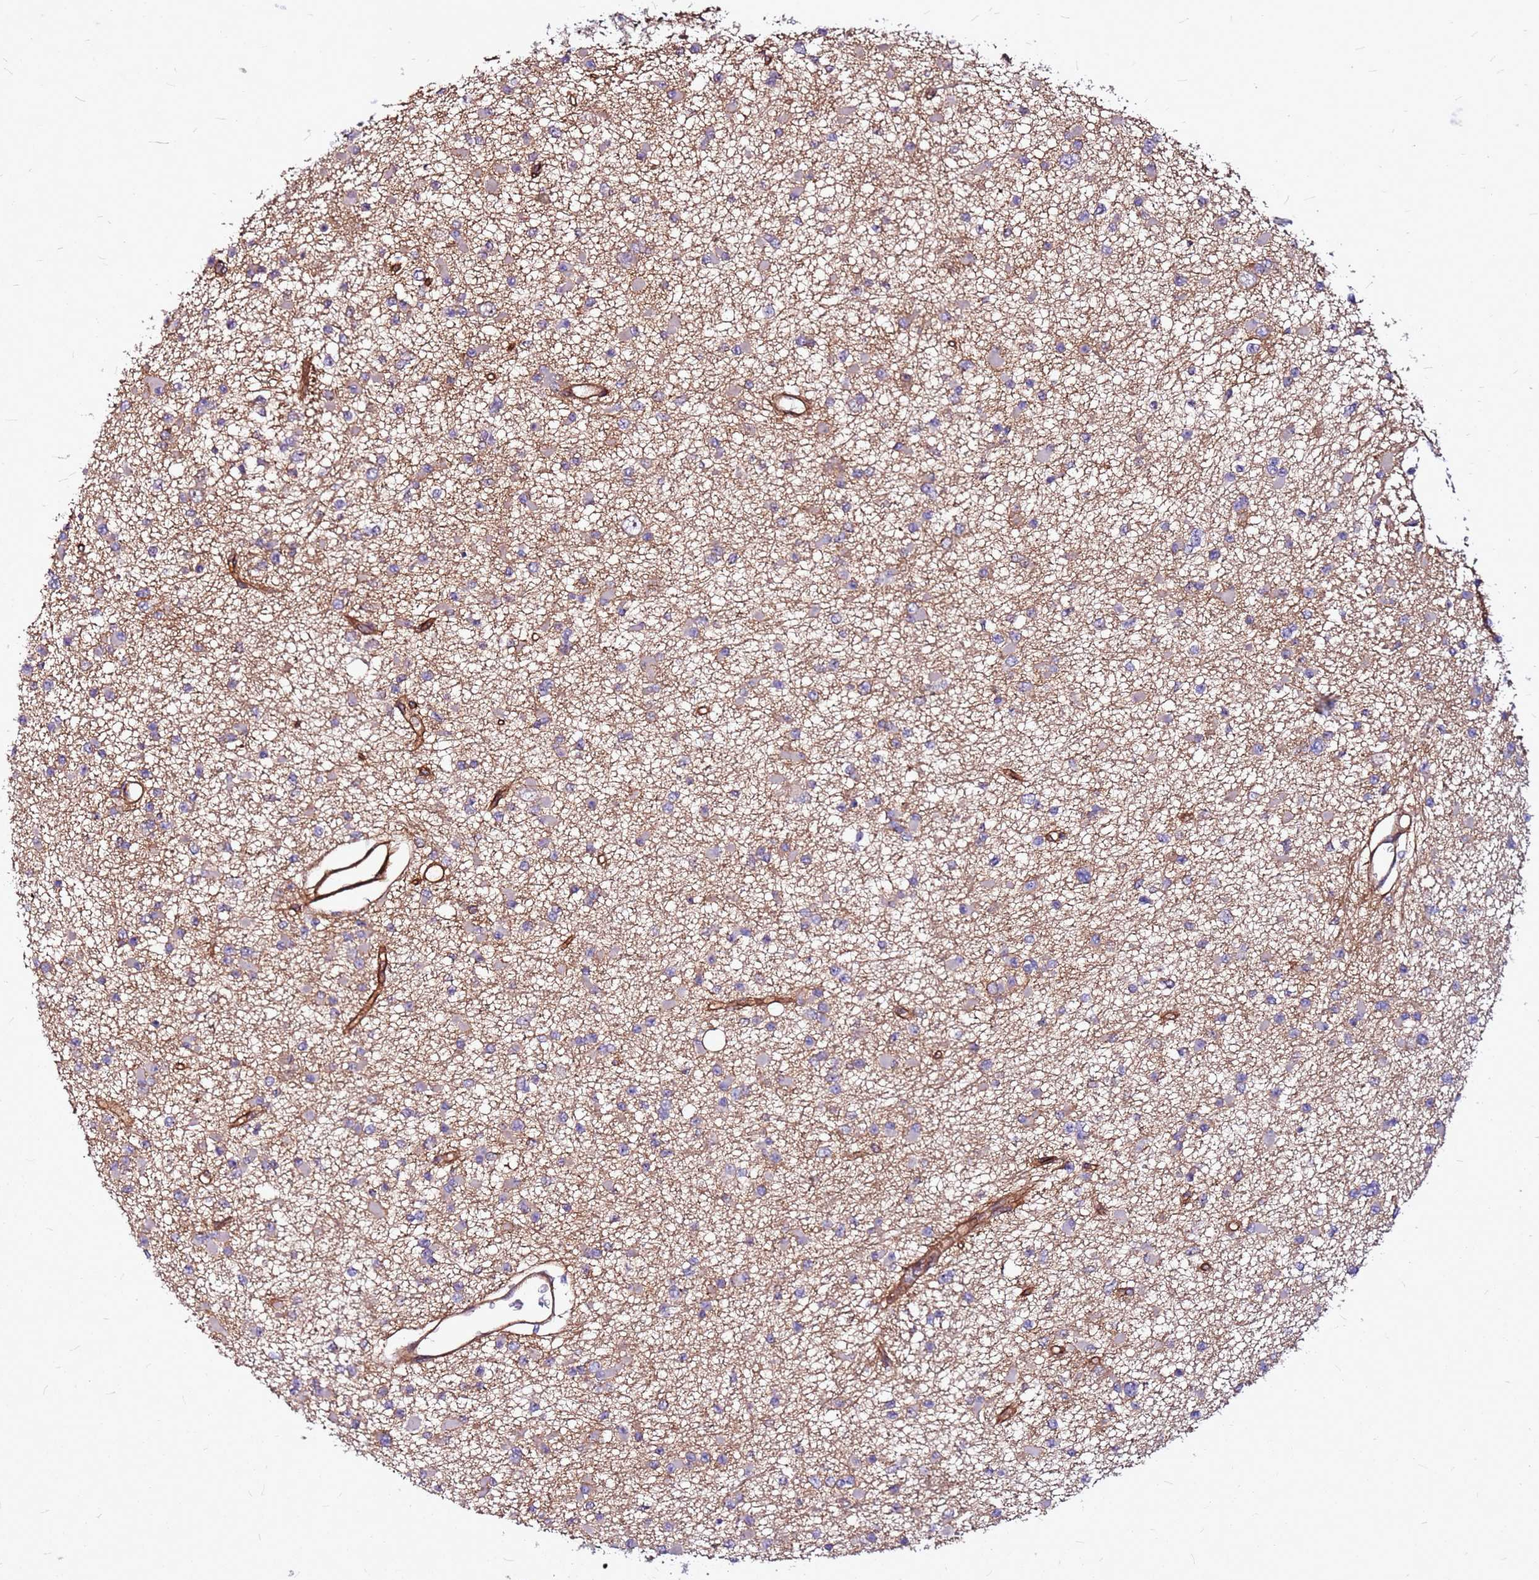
{"staining": {"intensity": "weak", "quantity": "<25%", "location": "cytoplasmic/membranous"}, "tissue": "glioma", "cell_type": "Tumor cells", "image_type": "cancer", "snomed": [{"axis": "morphology", "description": "Glioma, malignant, Low grade"}, {"axis": "topography", "description": "Brain"}], "caption": "The micrograph displays no staining of tumor cells in malignant glioma (low-grade).", "gene": "TOPAZ1", "patient": {"sex": "female", "age": 22}}